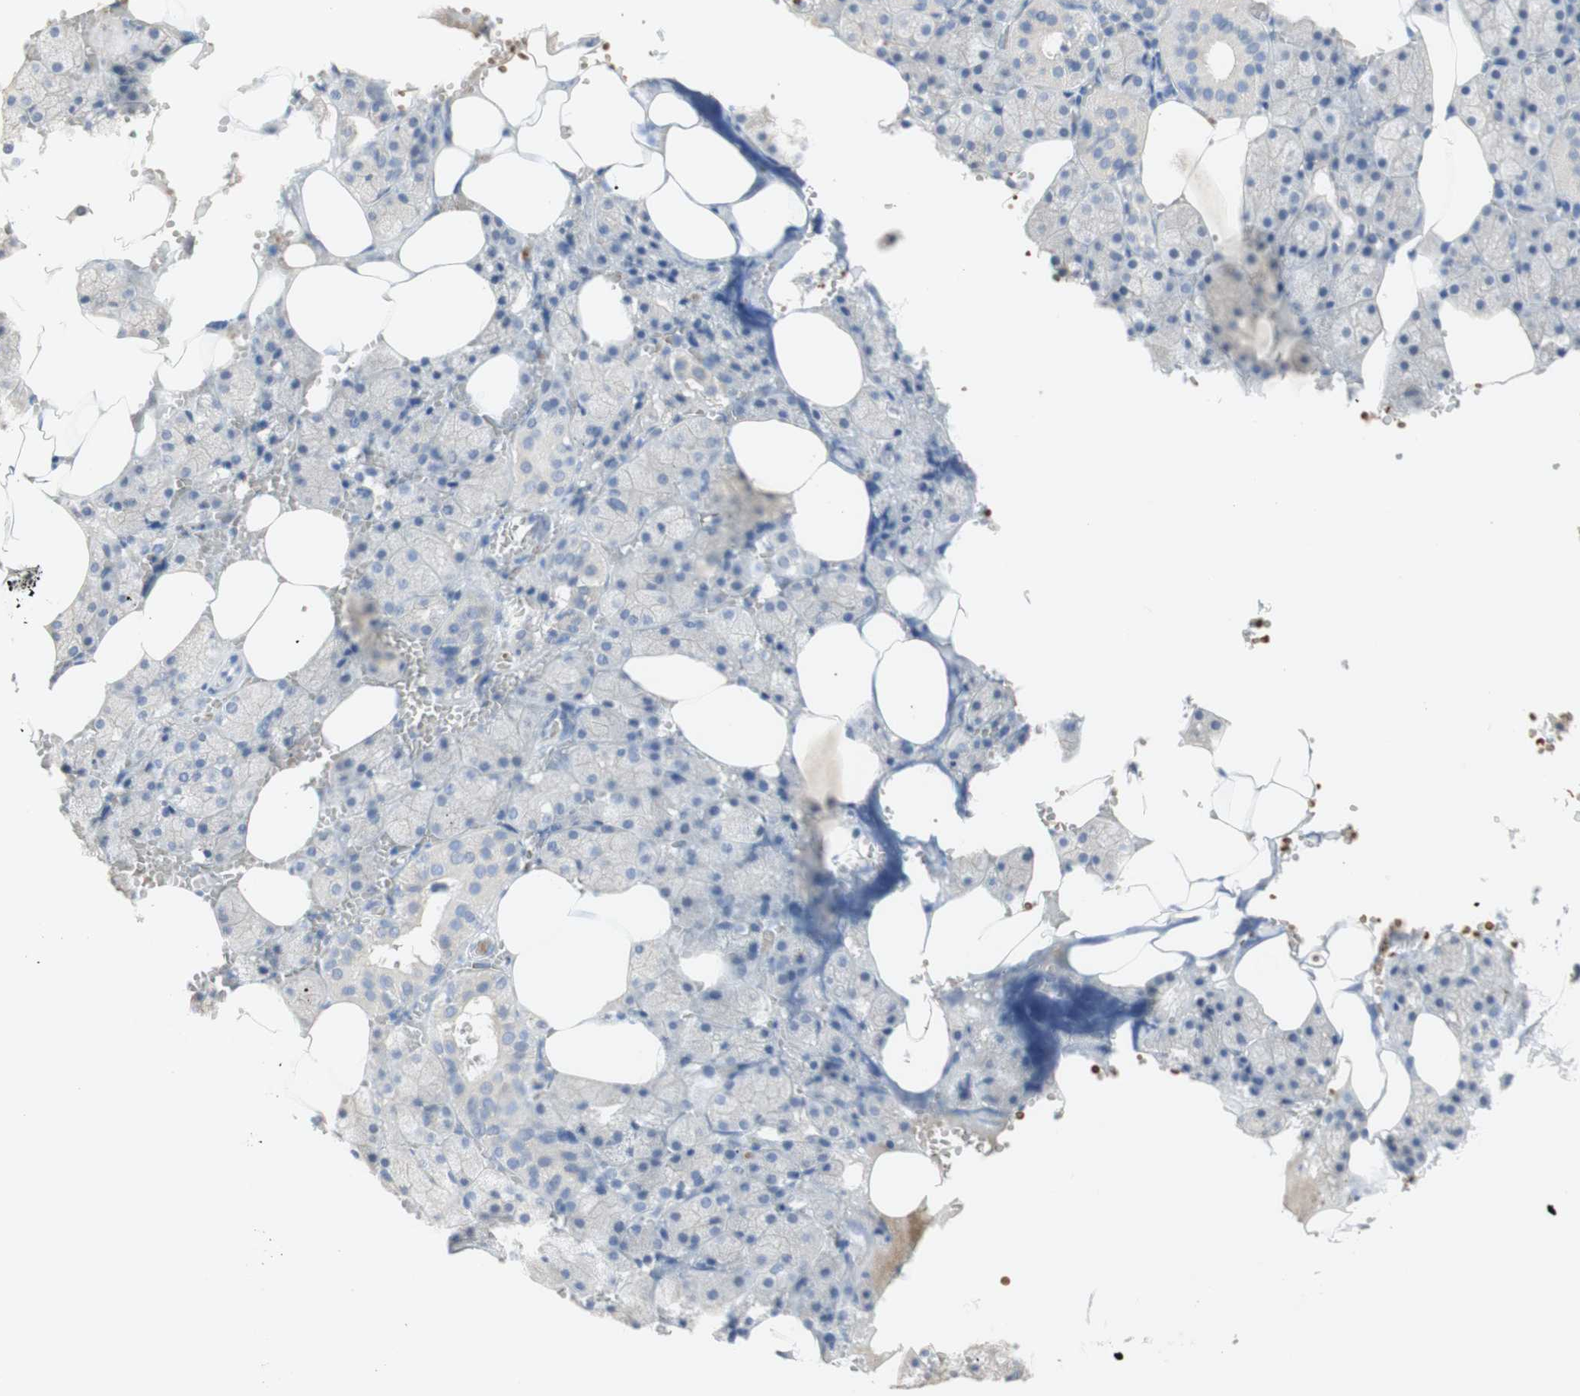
{"staining": {"intensity": "weak", "quantity": "<25%", "location": "cytoplasmic/membranous"}, "tissue": "salivary gland", "cell_type": "Glandular cells", "image_type": "normal", "snomed": [{"axis": "morphology", "description": "Normal tissue, NOS"}, {"axis": "topography", "description": "Salivary gland"}], "caption": "A histopathology image of salivary gland stained for a protein shows no brown staining in glandular cells.", "gene": "EPO", "patient": {"sex": "male", "age": 62}}